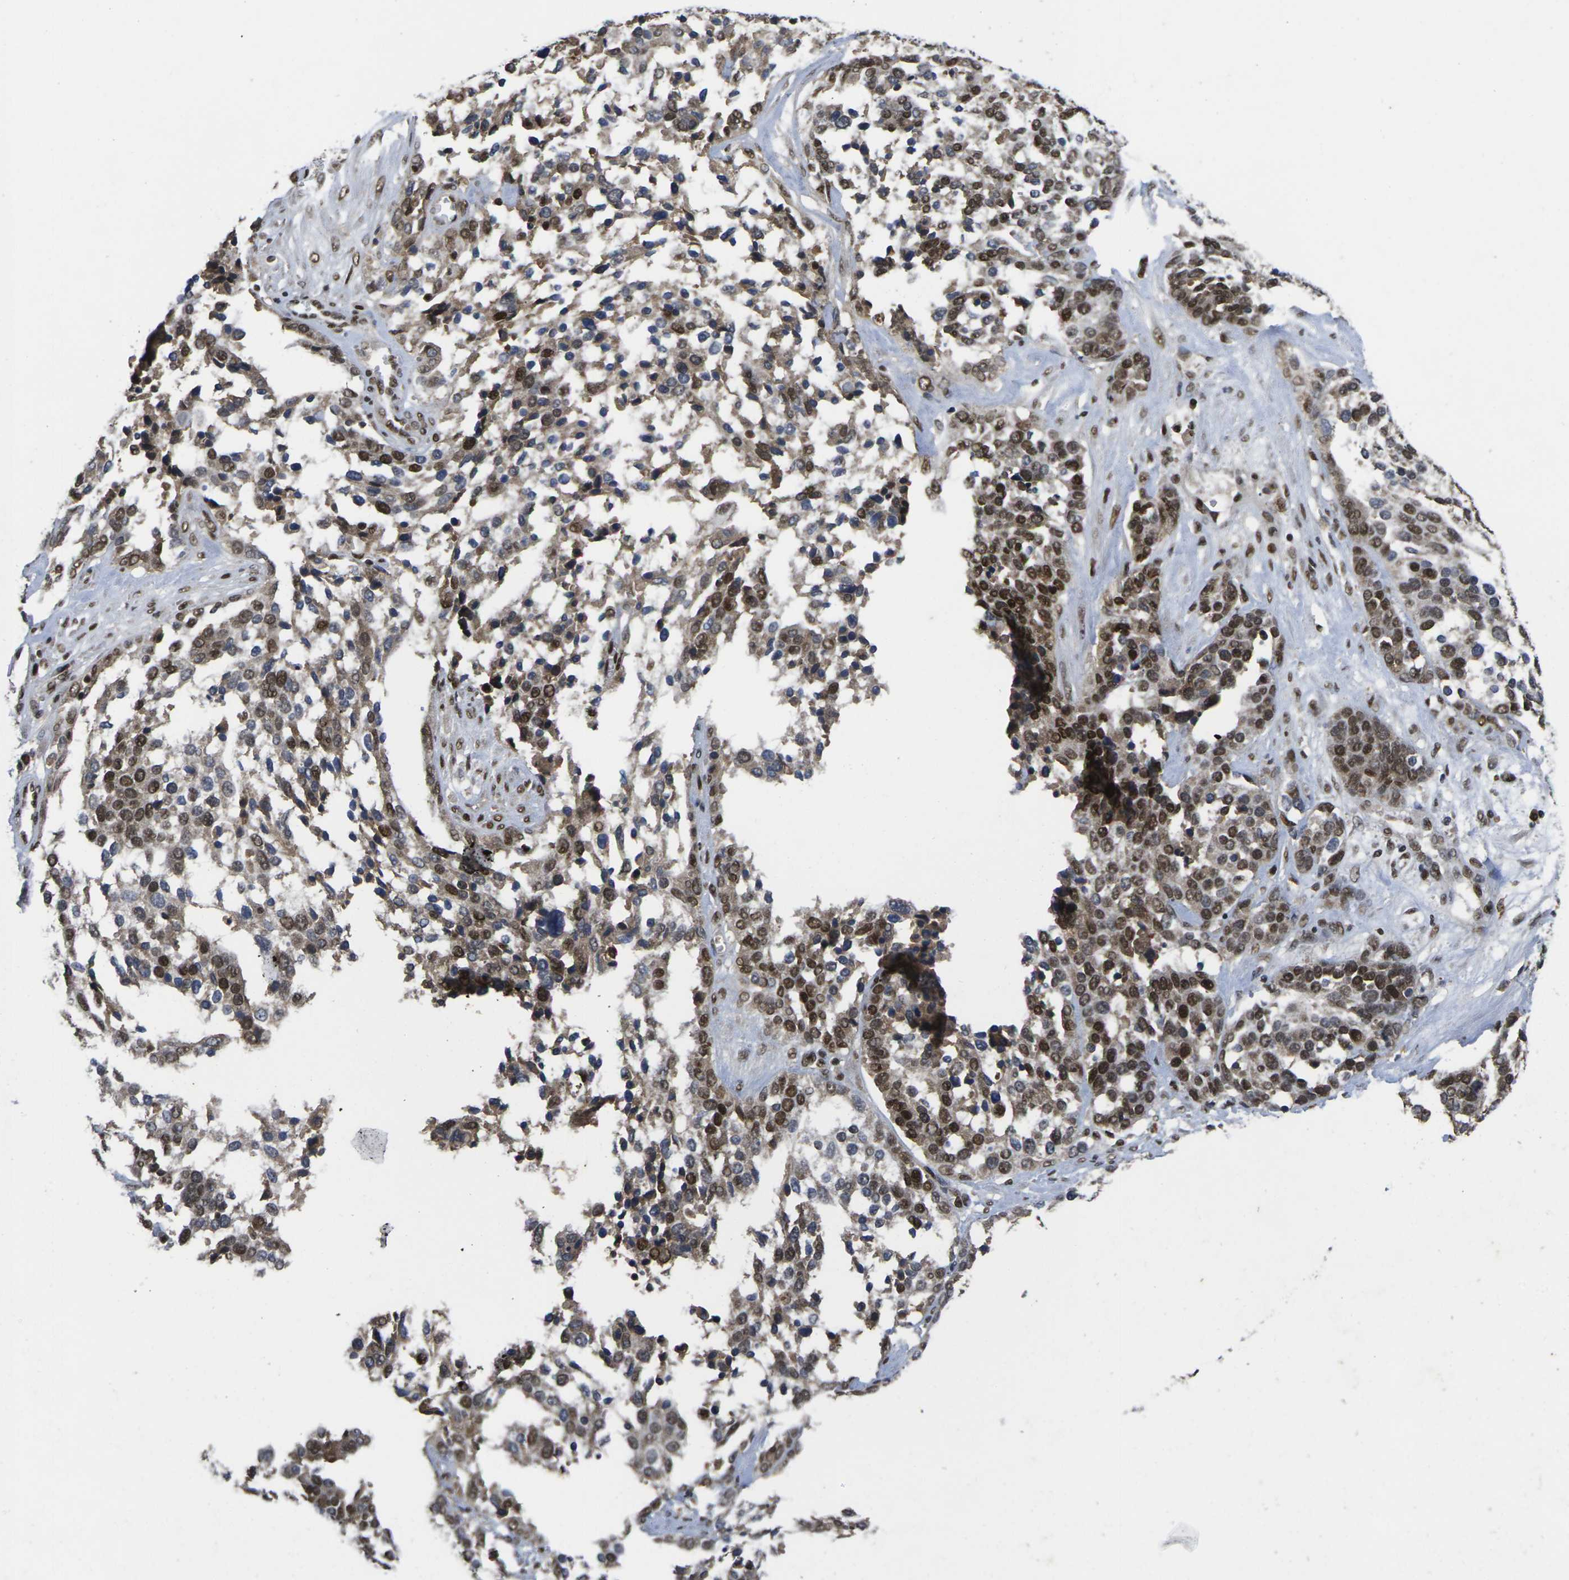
{"staining": {"intensity": "moderate", "quantity": ">75%", "location": "nuclear"}, "tissue": "ovarian cancer", "cell_type": "Tumor cells", "image_type": "cancer", "snomed": [{"axis": "morphology", "description": "Cystadenocarcinoma, serous, NOS"}, {"axis": "topography", "description": "Ovary"}], "caption": "Immunohistochemistry histopathology image of neoplastic tissue: ovarian serous cystadenocarcinoma stained using IHC exhibits medium levels of moderate protein expression localized specifically in the nuclear of tumor cells, appearing as a nuclear brown color.", "gene": "GTF2E1", "patient": {"sex": "female", "age": 44}}